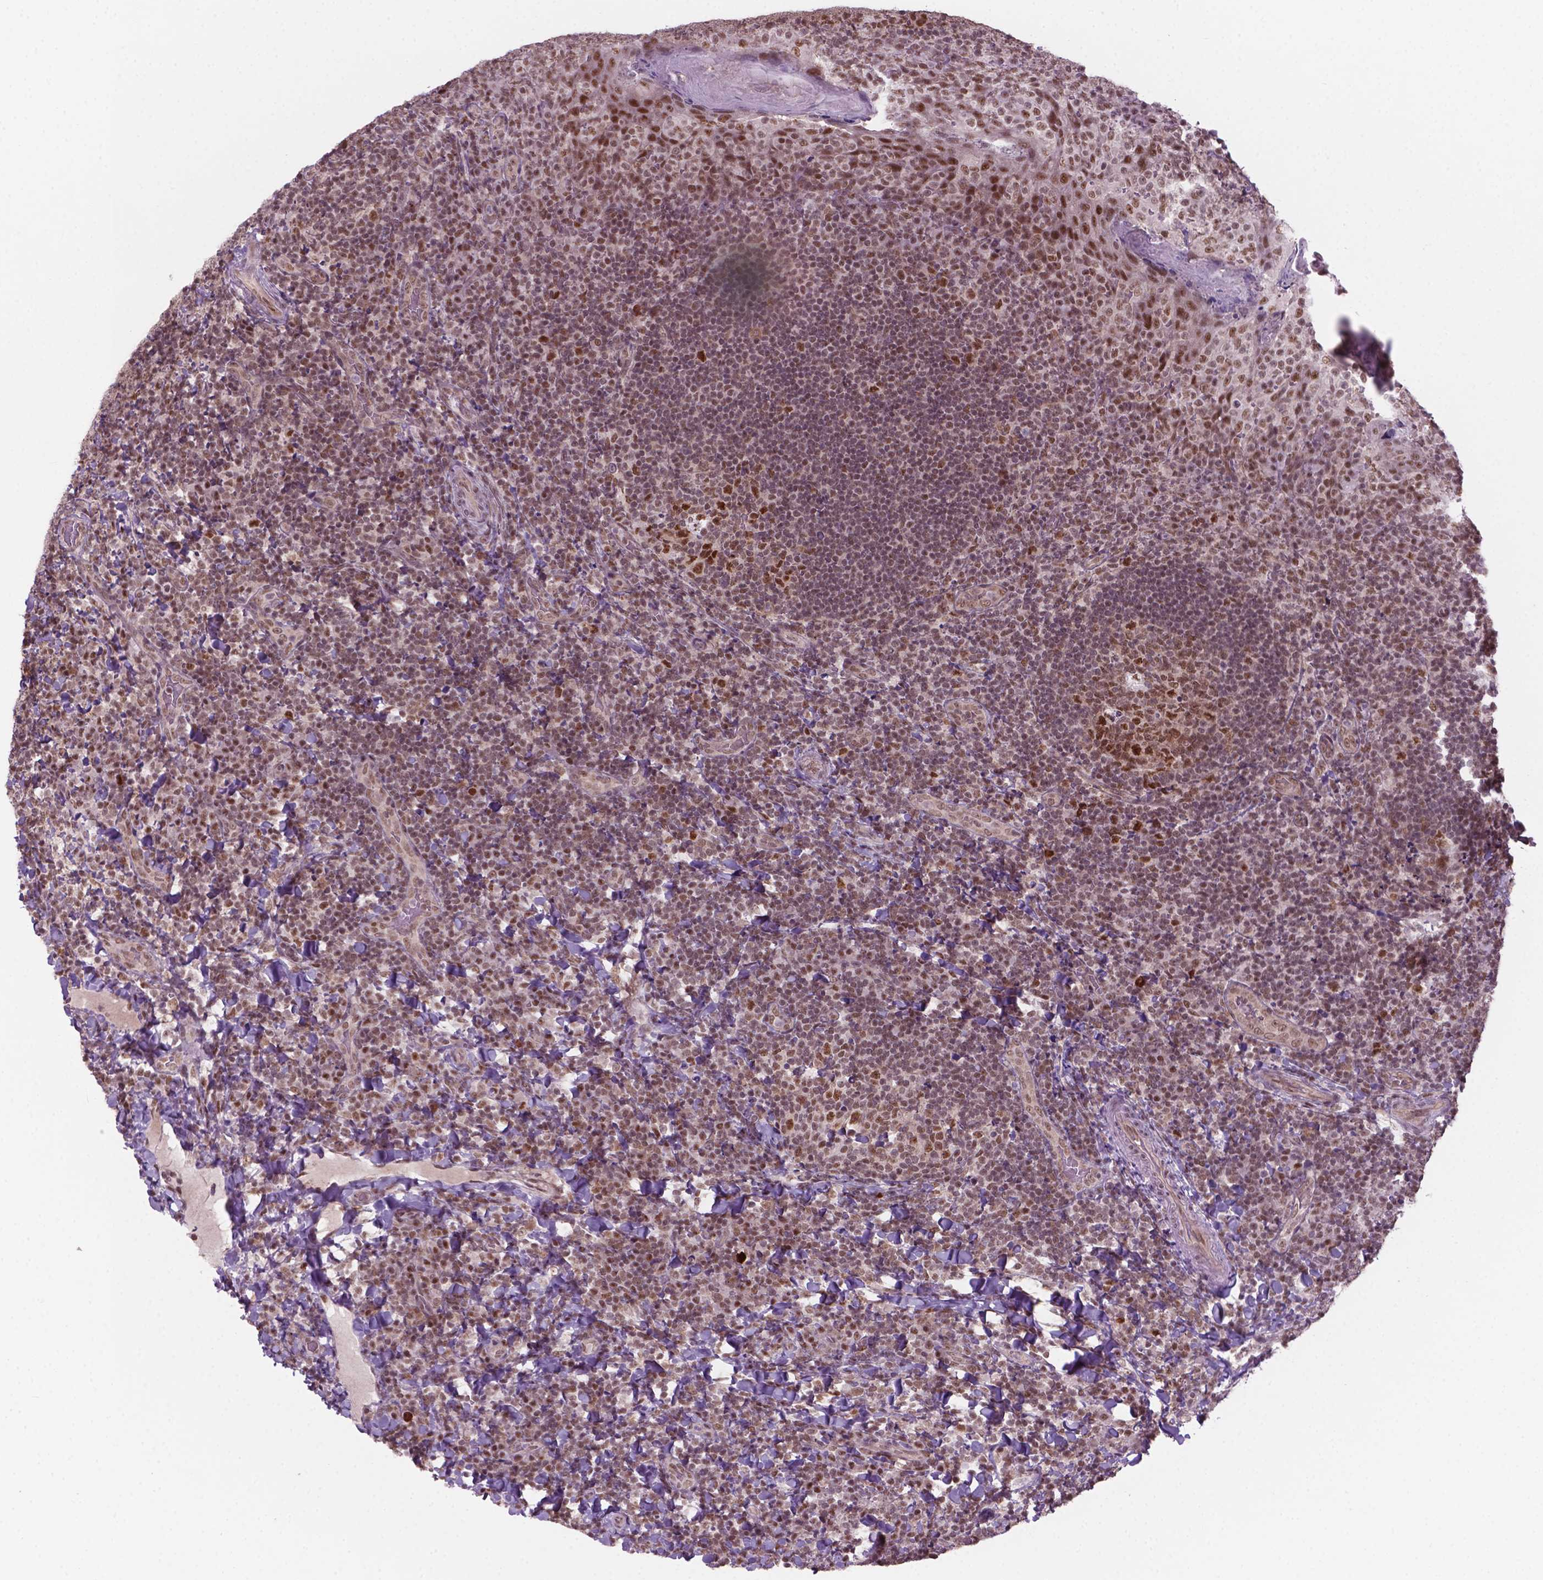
{"staining": {"intensity": "moderate", "quantity": ">75%", "location": "nuclear"}, "tissue": "tonsil", "cell_type": "Germinal center cells", "image_type": "normal", "snomed": [{"axis": "morphology", "description": "Normal tissue, NOS"}, {"axis": "topography", "description": "Tonsil"}], "caption": "Moderate nuclear staining is present in approximately >75% of germinal center cells in unremarkable tonsil.", "gene": "PHAX", "patient": {"sex": "male", "age": 17}}